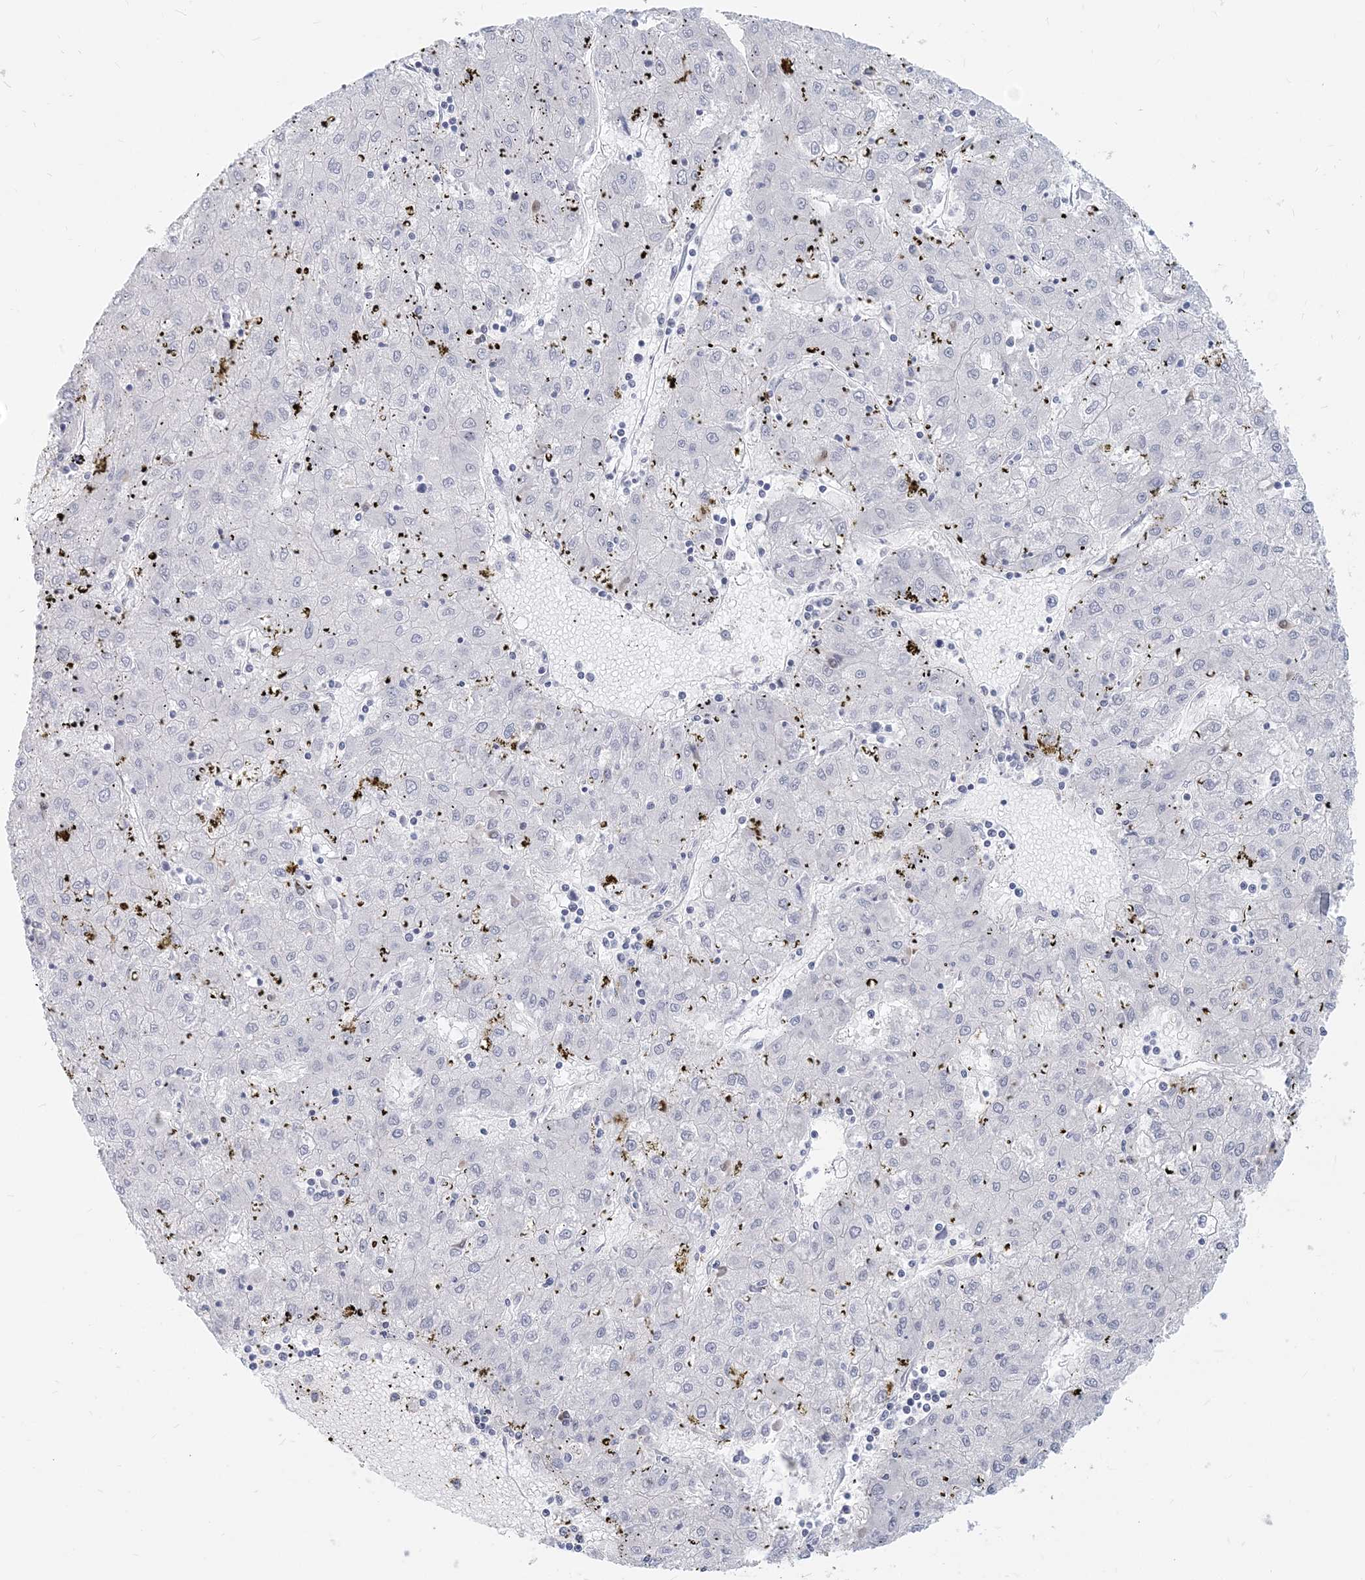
{"staining": {"intensity": "negative", "quantity": "none", "location": "none"}, "tissue": "liver cancer", "cell_type": "Tumor cells", "image_type": "cancer", "snomed": [{"axis": "morphology", "description": "Carcinoma, Hepatocellular, NOS"}, {"axis": "topography", "description": "Liver"}], "caption": "Tumor cells show no significant positivity in hepatocellular carcinoma (liver). The staining is performed using DAB brown chromogen with nuclei counter-stained in using hematoxylin.", "gene": "GMPPA", "patient": {"sex": "male", "age": 72}}